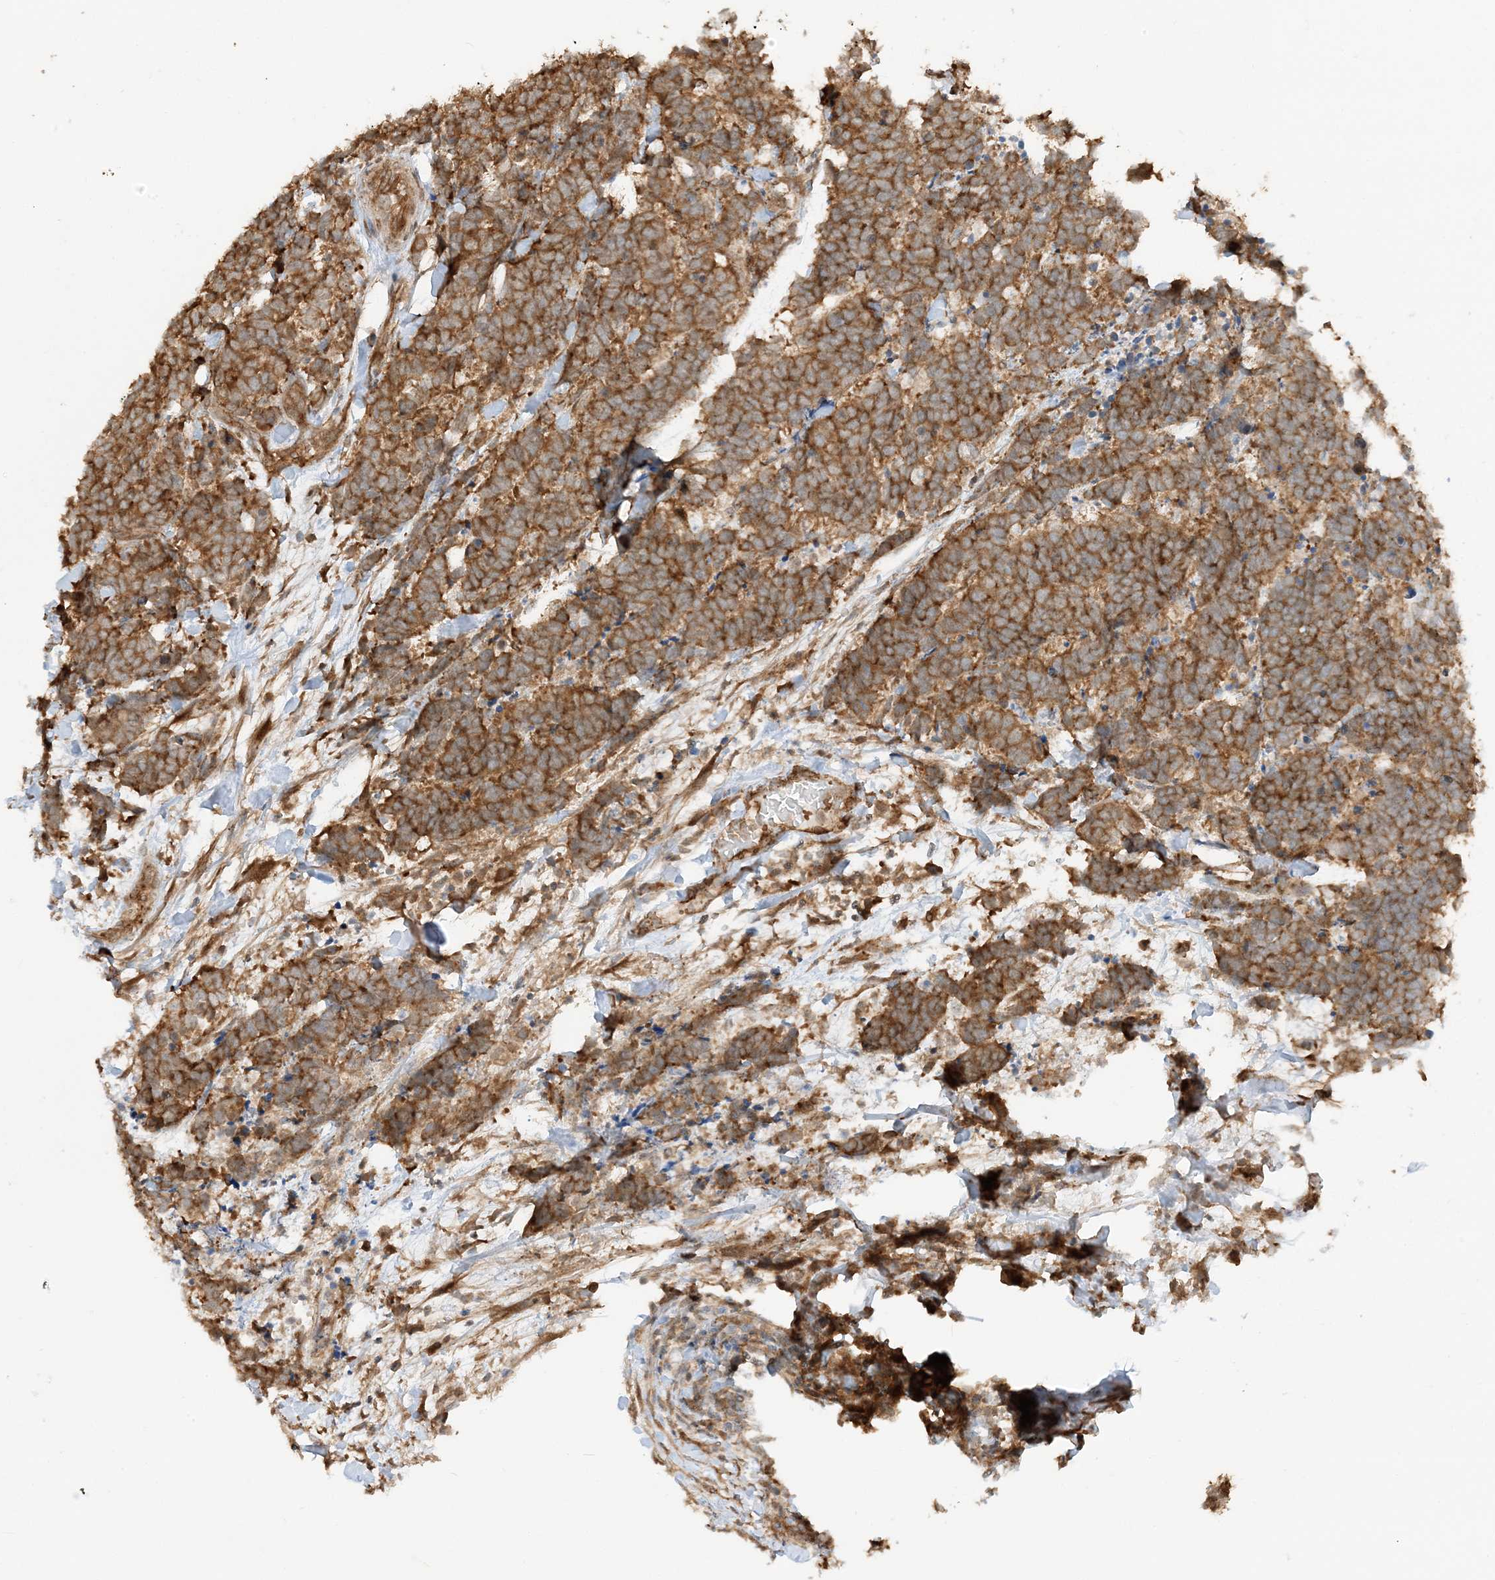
{"staining": {"intensity": "moderate", "quantity": ">75%", "location": "cytoplasmic/membranous"}, "tissue": "carcinoid", "cell_type": "Tumor cells", "image_type": "cancer", "snomed": [{"axis": "morphology", "description": "Carcinoma, NOS"}, {"axis": "morphology", "description": "Carcinoid, malignant, NOS"}, {"axis": "topography", "description": "Urinary bladder"}], "caption": "IHC photomicrograph of neoplastic tissue: carcinoma stained using immunohistochemistry (IHC) reveals medium levels of moderate protein expression localized specifically in the cytoplasmic/membranous of tumor cells, appearing as a cytoplasmic/membranous brown color.", "gene": "UBAP2L", "patient": {"sex": "male", "age": 57}}